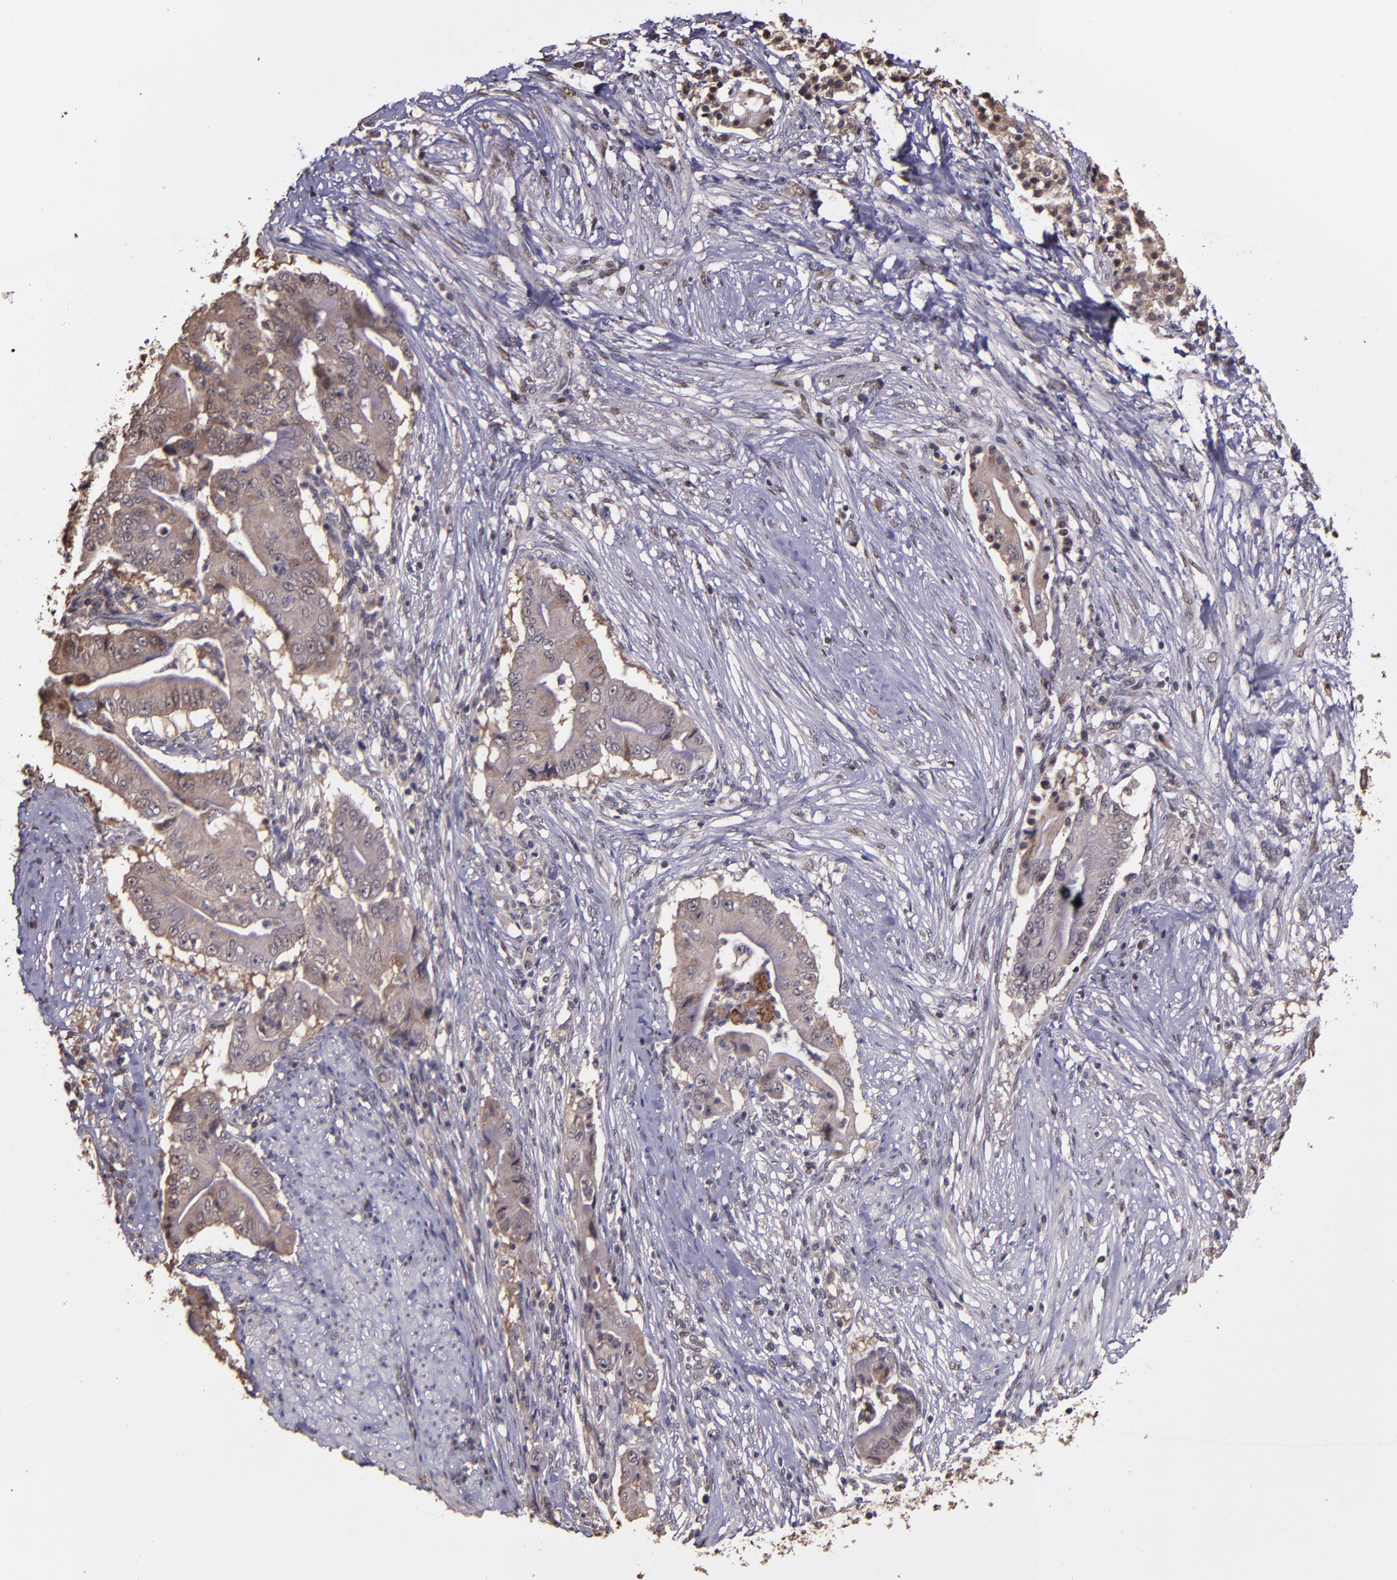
{"staining": {"intensity": "weak", "quantity": "25%-75%", "location": "cytoplasmic/membranous,nuclear"}, "tissue": "pancreatic cancer", "cell_type": "Tumor cells", "image_type": "cancer", "snomed": [{"axis": "morphology", "description": "Adenocarcinoma, NOS"}, {"axis": "topography", "description": "Pancreas"}], "caption": "Pancreatic cancer (adenocarcinoma) stained for a protein reveals weak cytoplasmic/membranous and nuclear positivity in tumor cells.", "gene": "SERPINF2", "patient": {"sex": "male", "age": 62}}